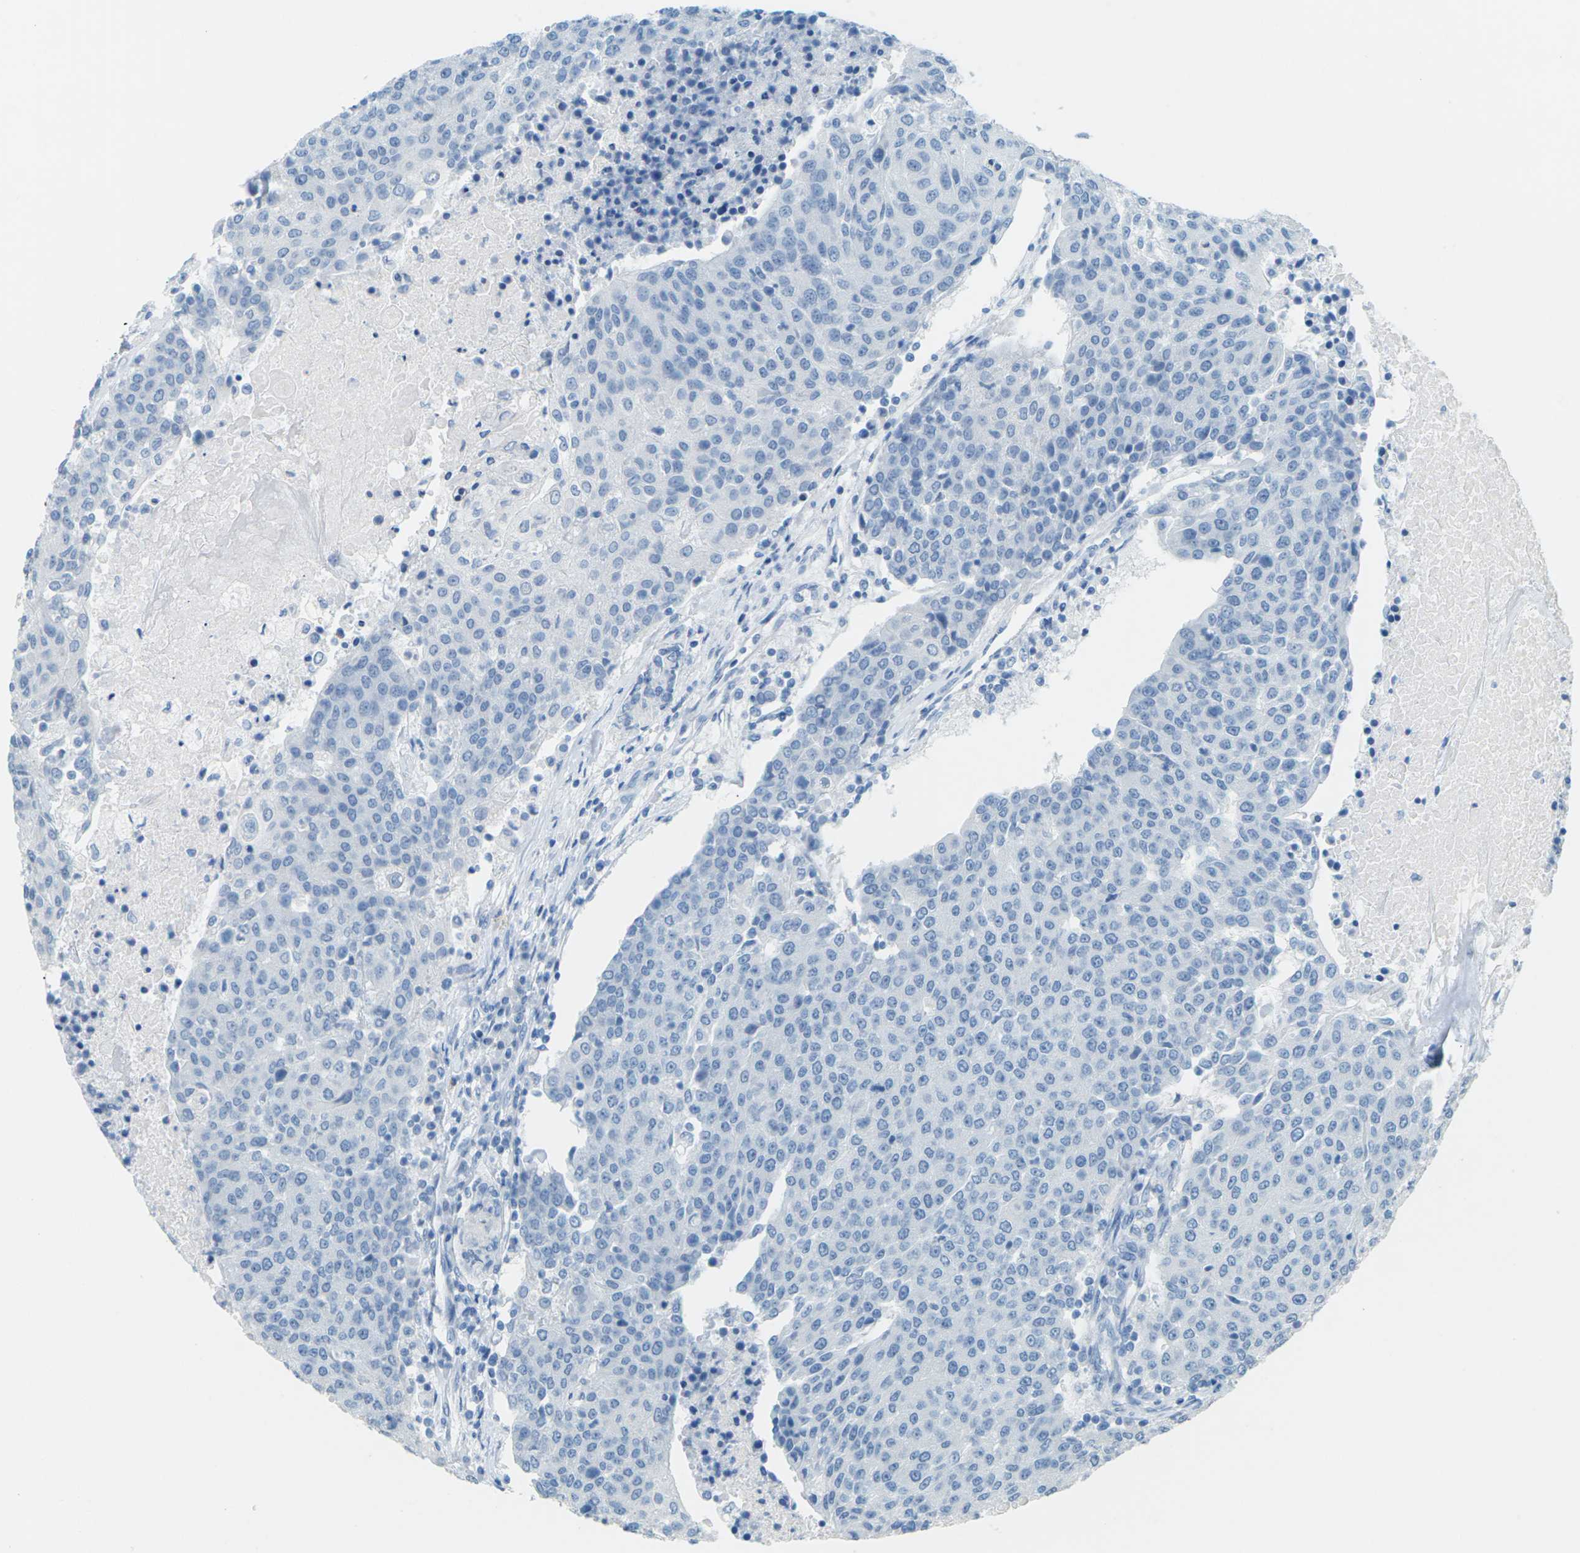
{"staining": {"intensity": "negative", "quantity": "none", "location": "none"}, "tissue": "urothelial cancer", "cell_type": "Tumor cells", "image_type": "cancer", "snomed": [{"axis": "morphology", "description": "Urothelial carcinoma, High grade"}, {"axis": "topography", "description": "Urinary bladder"}], "caption": "Immunohistochemistry micrograph of urothelial cancer stained for a protein (brown), which displays no positivity in tumor cells. (DAB immunohistochemistry with hematoxylin counter stain).", "gene": "CDH16", "patient": {"sex": "female", "age": 85}}